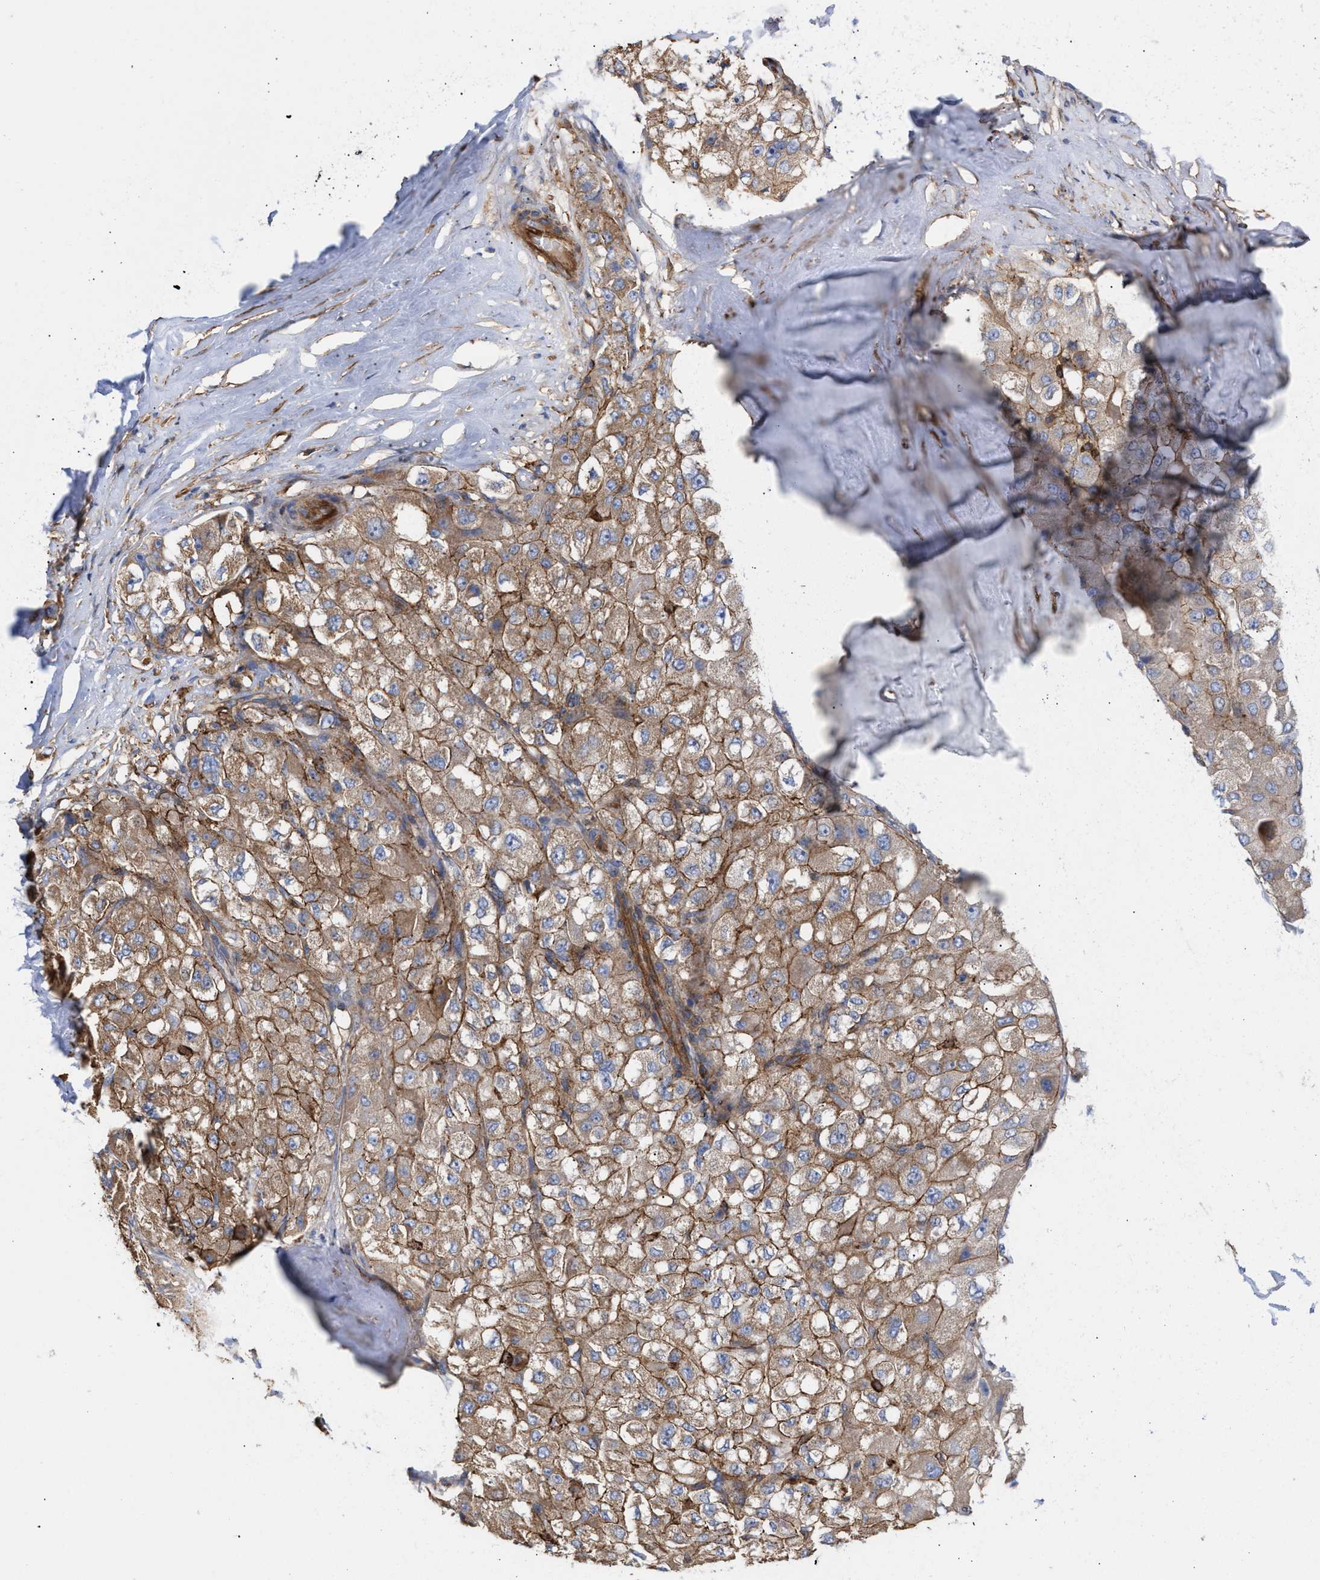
{"staining": {"intensity": "moderate", "quantity": ">75%", "location": "cytoplasmic/membranous"}, "tissue": "liver cancer", "cell_type": "Tumor cells", "image_type": "cancer", "snomed": [{"axis": "morphology", "description": "Carcinoma, Hepatocellular, NOS"}, {"axis": "topography", "description": "Liver"}], "caption": "The image displays immunohistochemical staining of liver hepatocellular carcinoma. There is moderate cytoplasmic/membranous expression is appreciated in approximately >75% of tumor cells.", "gene": "HS3ST5", "patient": {"sex": "male", "age": 80}}